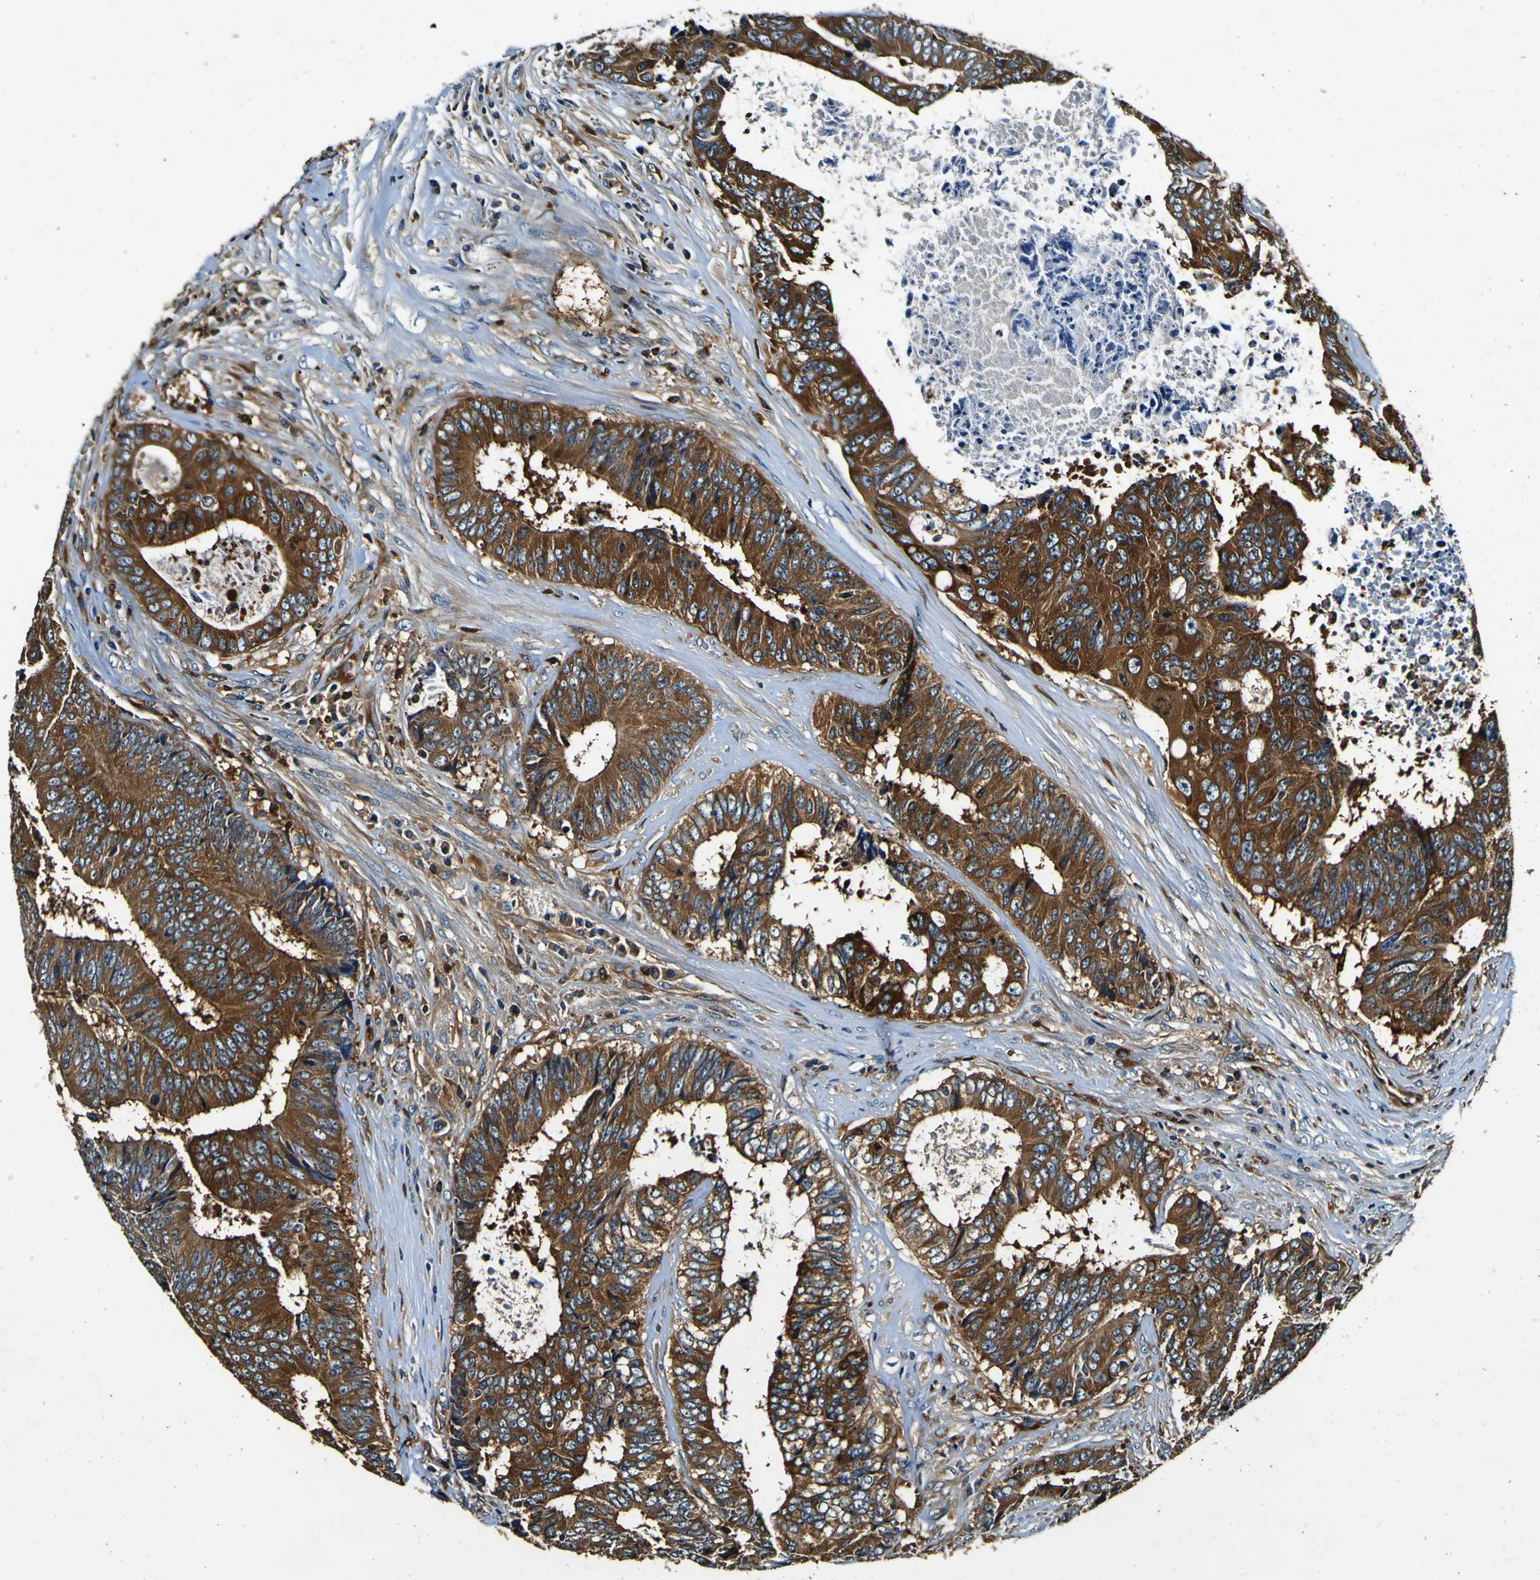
{"staining": {"intensity": "strong", "quantity": ">75%", "location": "cytoplasmic/membranous"}, "tissue": "colorectal cancer", "cell_type": "Tumor cells", "image_type": "cancer", "snomed": [{"axis": "morphology", "description": "Adenocarcinoma, NOS"}, {"axis": "topography", "description": "Rectum"}], "caption": "Immunohistochemistry histopathology image of human adenocarcinoma (colorectal) stained for a protein (brown), which shows high levels of strong cytoplasmic/membranous positivity in approximately >75% of tumor cells.", "gene": "RHOT2", "patient": {"sex": "male", "age": 72}}